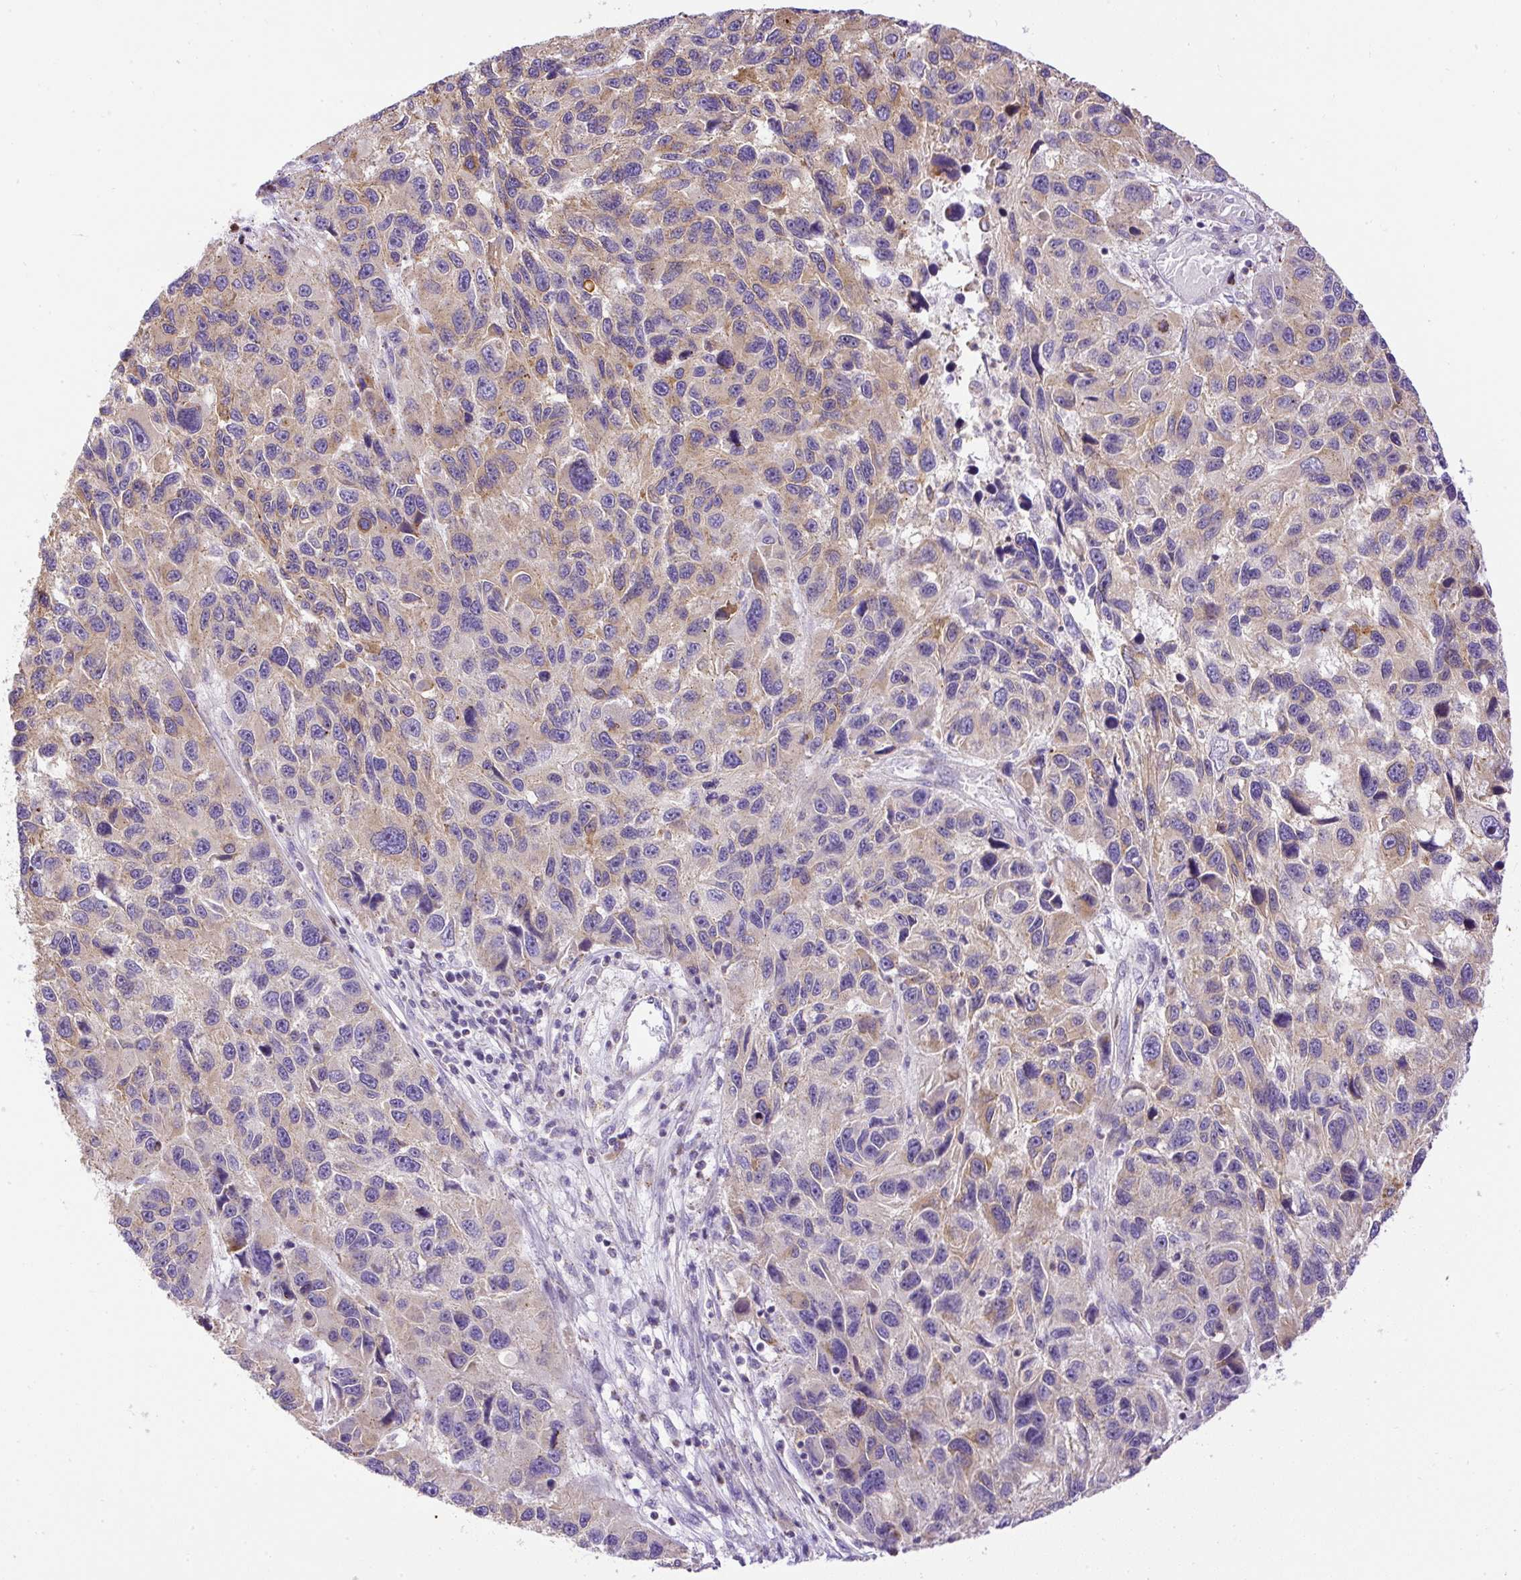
{"staining": {"intensity": "weak", "quantity": "25%-75%", "location": "cytoplasmic/membranous"}, "tissue": "melanoma", "cell_type": "Tumor cells", "image_type": "cancer", "snomed": [{"axis": "morphology", "description": "Malignant melanoma, NOS"}, {"axis": "topography", "description": "Skin"}], "caption": "The immunohistochemical stain shows weak cytoplasmic/membranous positivity in tumor cells of malignant melanoma tissue. The protein is shown in brown color, while the nuclei are stained blue.", "gene": "CFAP47", "patient": {"sex": "male", "age": 53}}